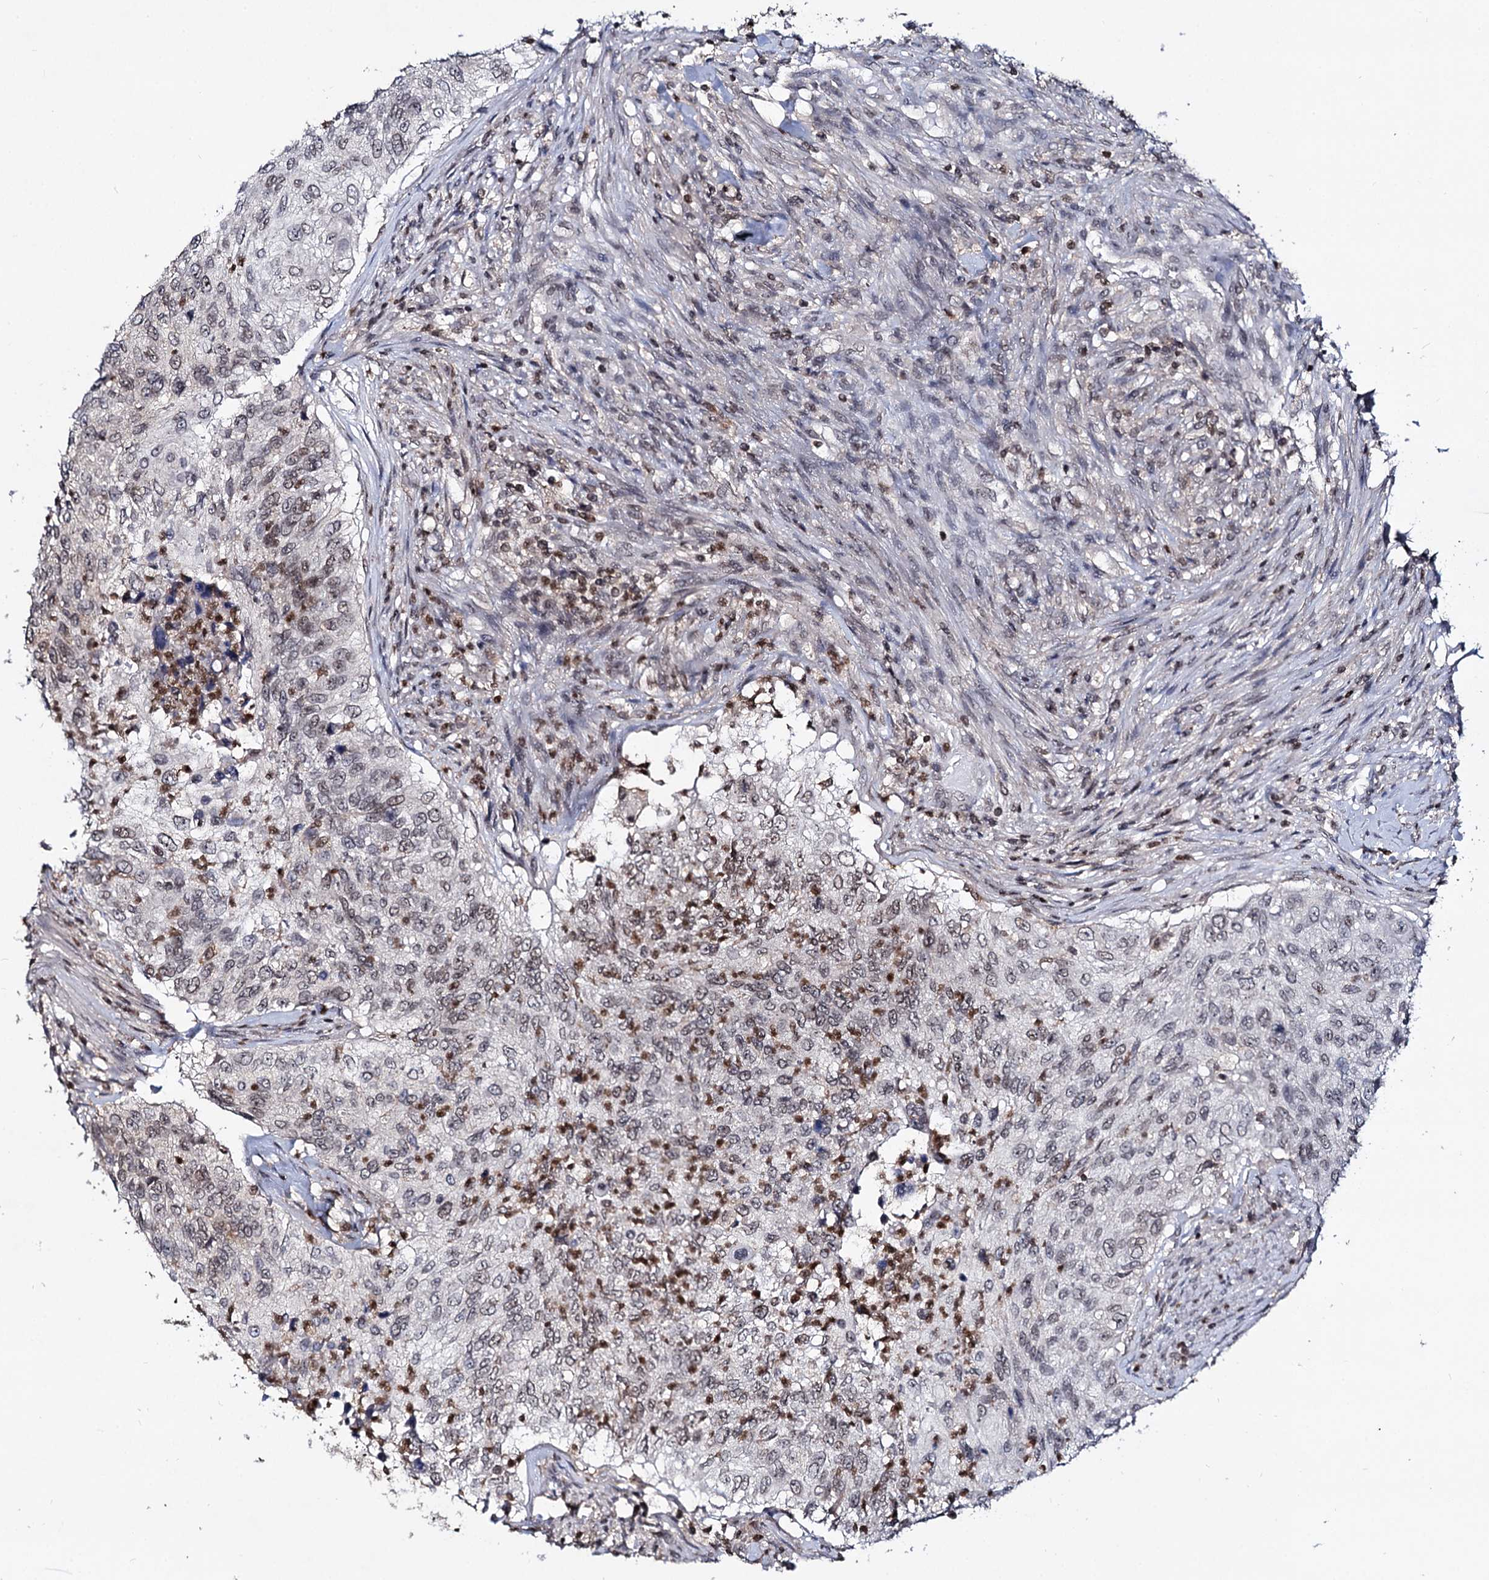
{"staining": {"intensity": "weak", "quantity": "25%-75%", "location": "nuclear"}, "tissue": "urothelial cancer", "cell_type": "Tumor cells", "image_type": "cancer", "snomed": [{"axis": "morphology", "description": "Urothelial carcinoma, High grade"}, {"axis": "topography", "description": "Urinary bladder"}], "caption": "Immunohistochemical staining of urothelial carcinoma (high-grade) reveals low levels of weak nuclear protein staining in about 25%-75% of tumor cells.", "gene": "SMCHD1", "patient": {"sex": "female", "age": 60}}